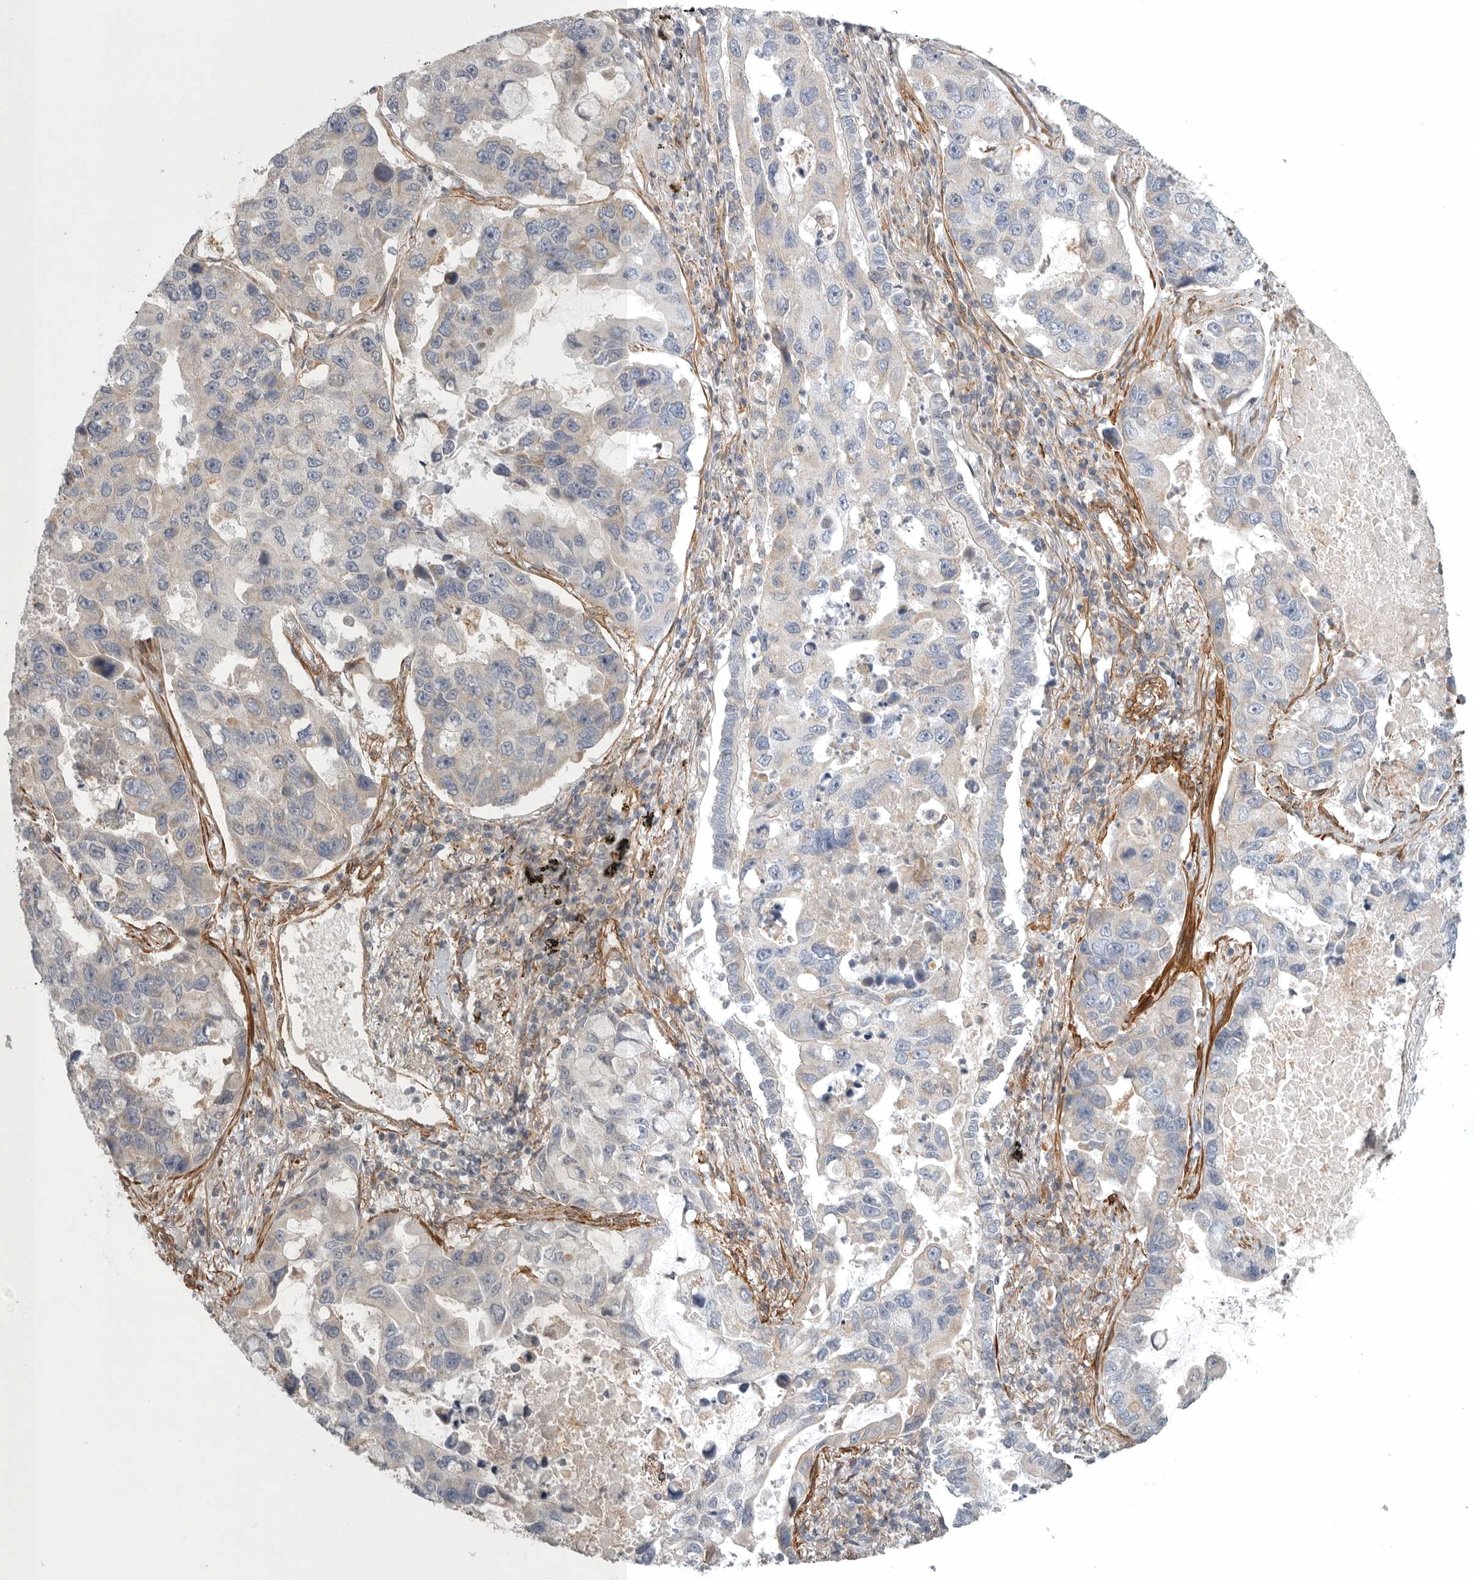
{"staining": {"intensity": "negative", "quantity": "none", "location": "none"}, "tissue": "lung cancer", "cell_type": "Tumor cells", "image_type": "cancer", "snomed": [{"axis": "morphology", "description": "Adenocarcinoma, NOS"}, {"axis": "topography", "description": "Lung"}], "caption": "DAB (3,3'-diaminobenzidine) immunohistochemical staining of lung cancer reveals no significant expression in tumor cells.", "gene": "LONRF1", "patient": {"sex": "male", "age": 64}}